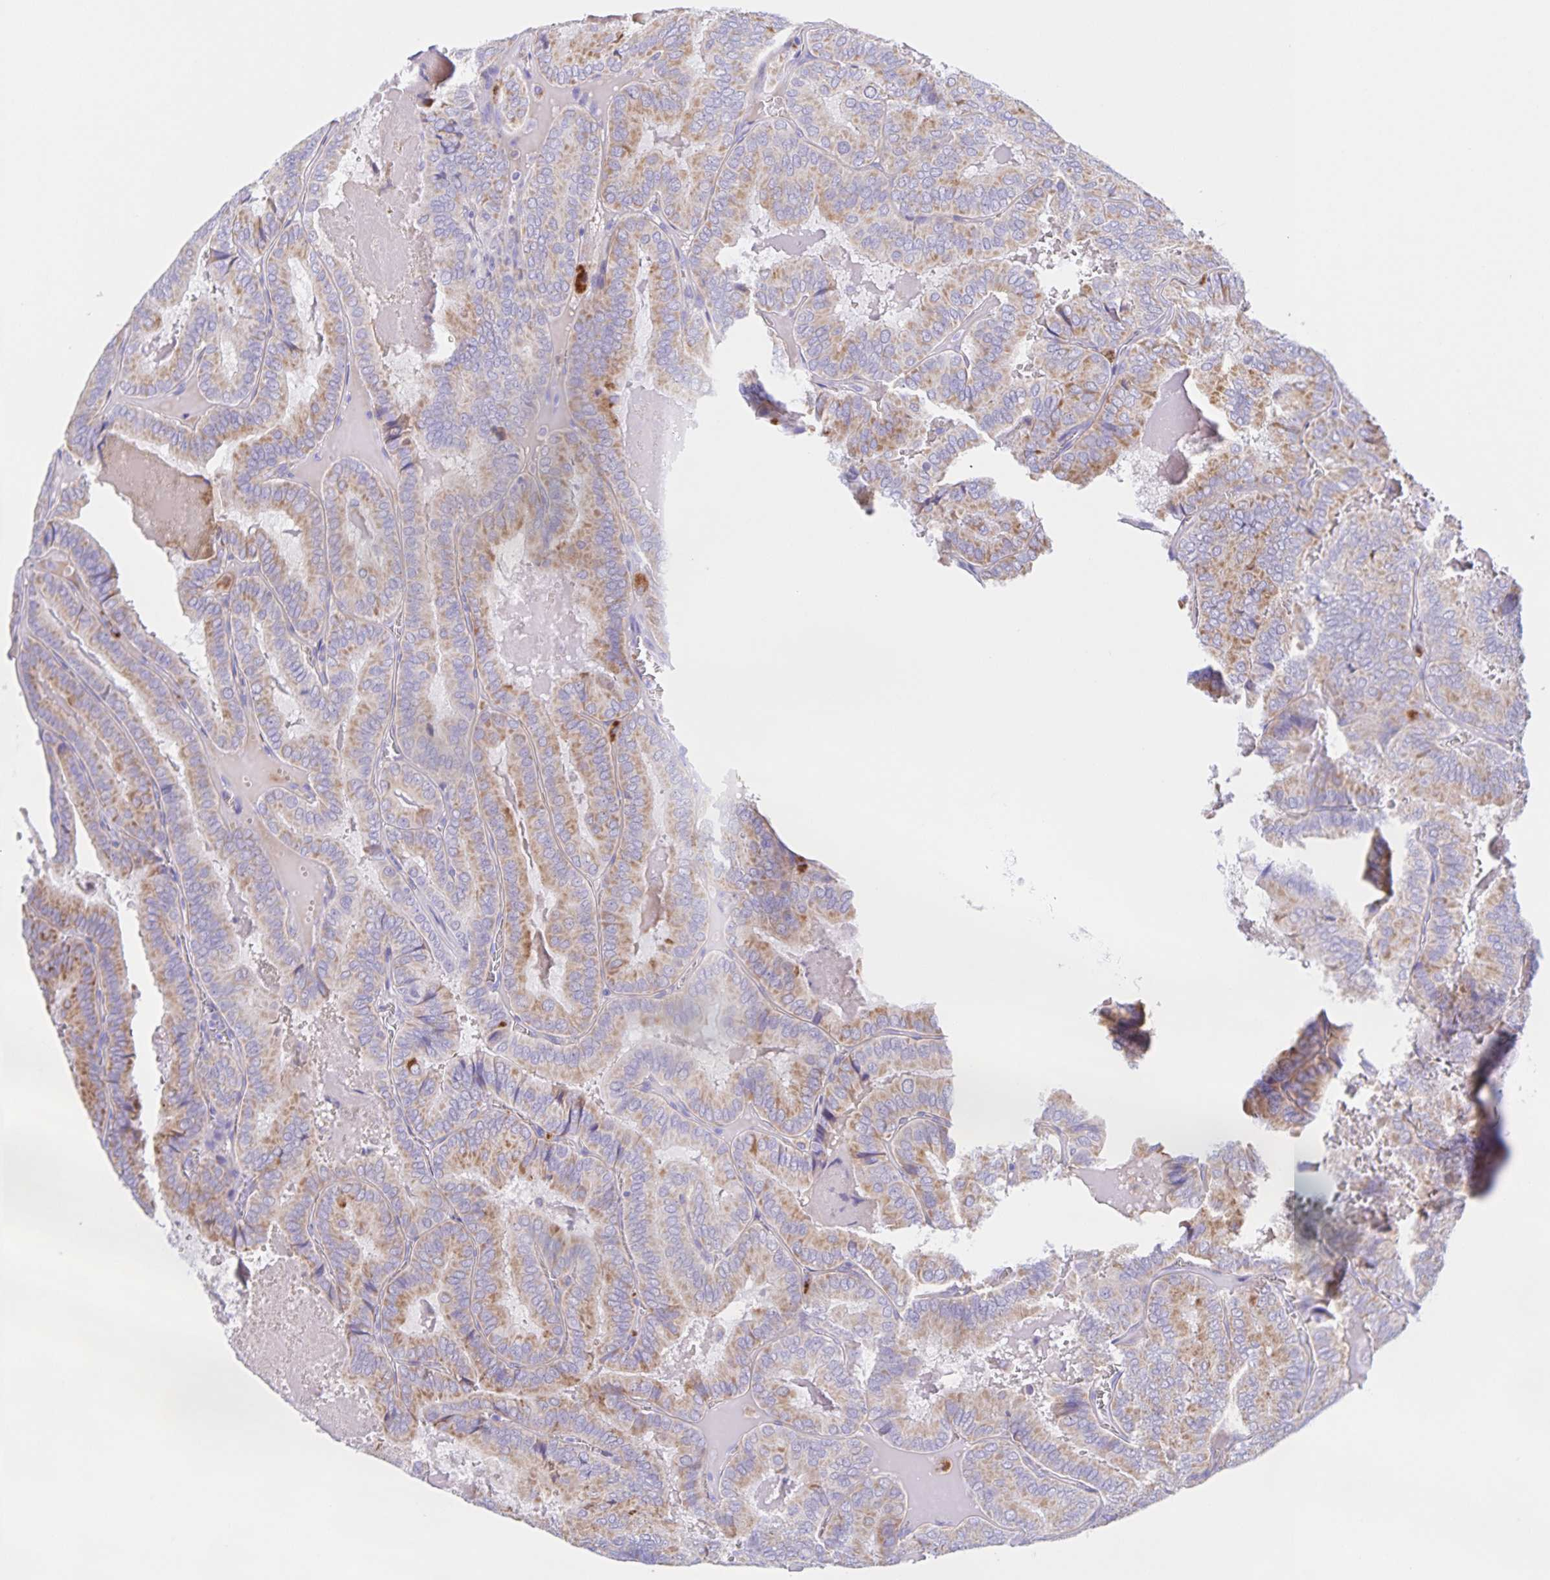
{"staining": {"intensity": "moderate", "quantity": "25%-75%", "location": "cytoplasmic/membranous"}, "tissue": "thyroid cancer", "cell_type": "Tumor cells", "image_type": "cancer", "snomed": [{"axis": "morphology", "description": "Papillary adenocarcinoma, NOS"}, {"axis": "topography", "description": "Thyroid gland"}], "caption": "This histopathology image displays IHC staining of human thyroid papillary adenocarcinoma, with medium moderate cytoplasmic/membranous expression in approximately 25%-75% of tumor cells.", "gene": "CATSPER4", "patient": {"sex": "female", "age": 75}}